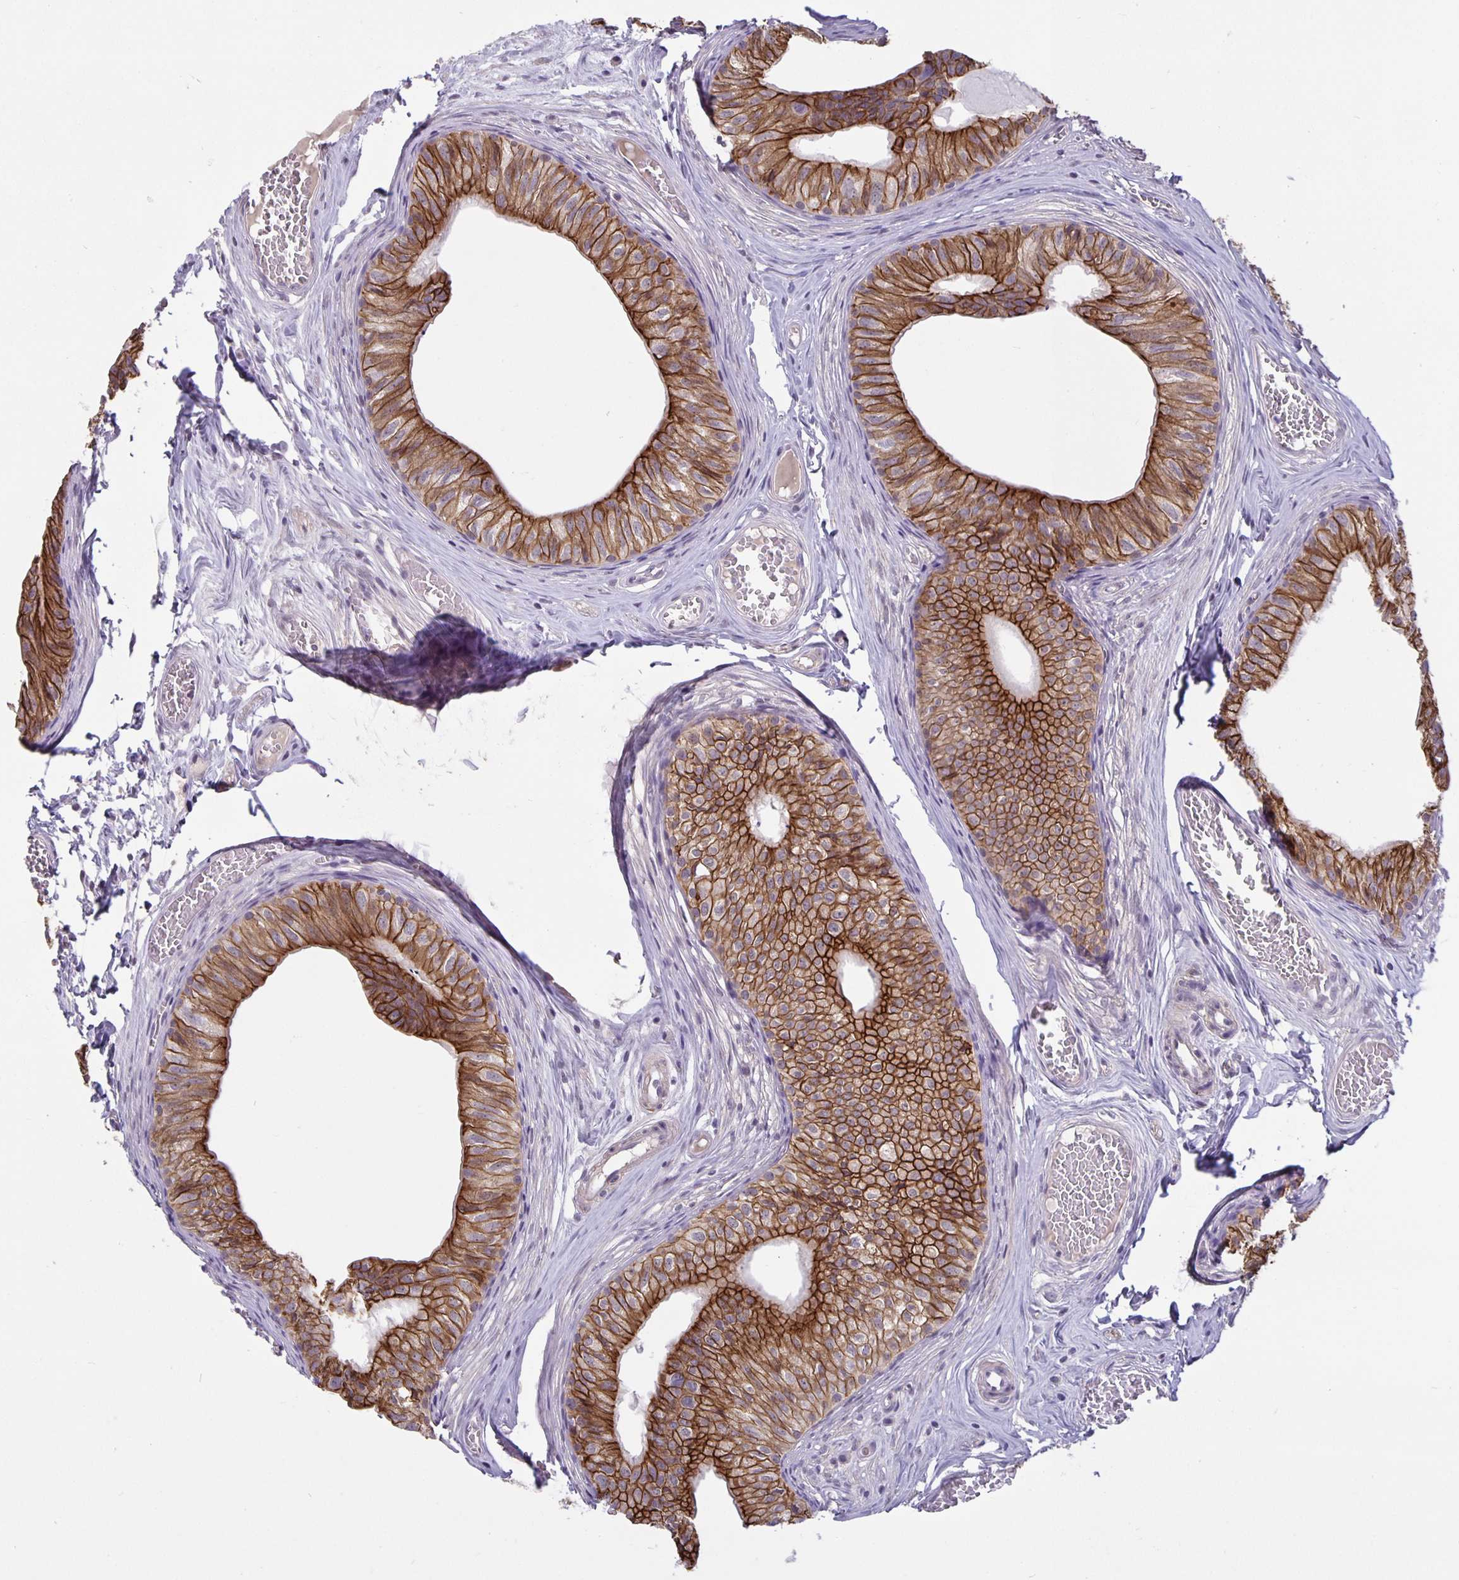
{"staining": {"intensity": "strong", "quantity": ">75%", "location": "cytoplasmic/membranous"}, "tissue": "epididymis", "cell_type": "Glandular cells", "image_type": "normal", "snomed": [{"axis": "morphology", "description": "Normal tissue, NOS"}, {"axis": "topography", "description": "Epididymis"}], "caption": "High-power microscopy captured an immunohistochemistry image of normal epididymis, revealing strong cytoplasmic/membranous expression in approximately >75% of glandular cells.", "gene": "ARVCF", "patient": {"sex": "male", "age": 25}}